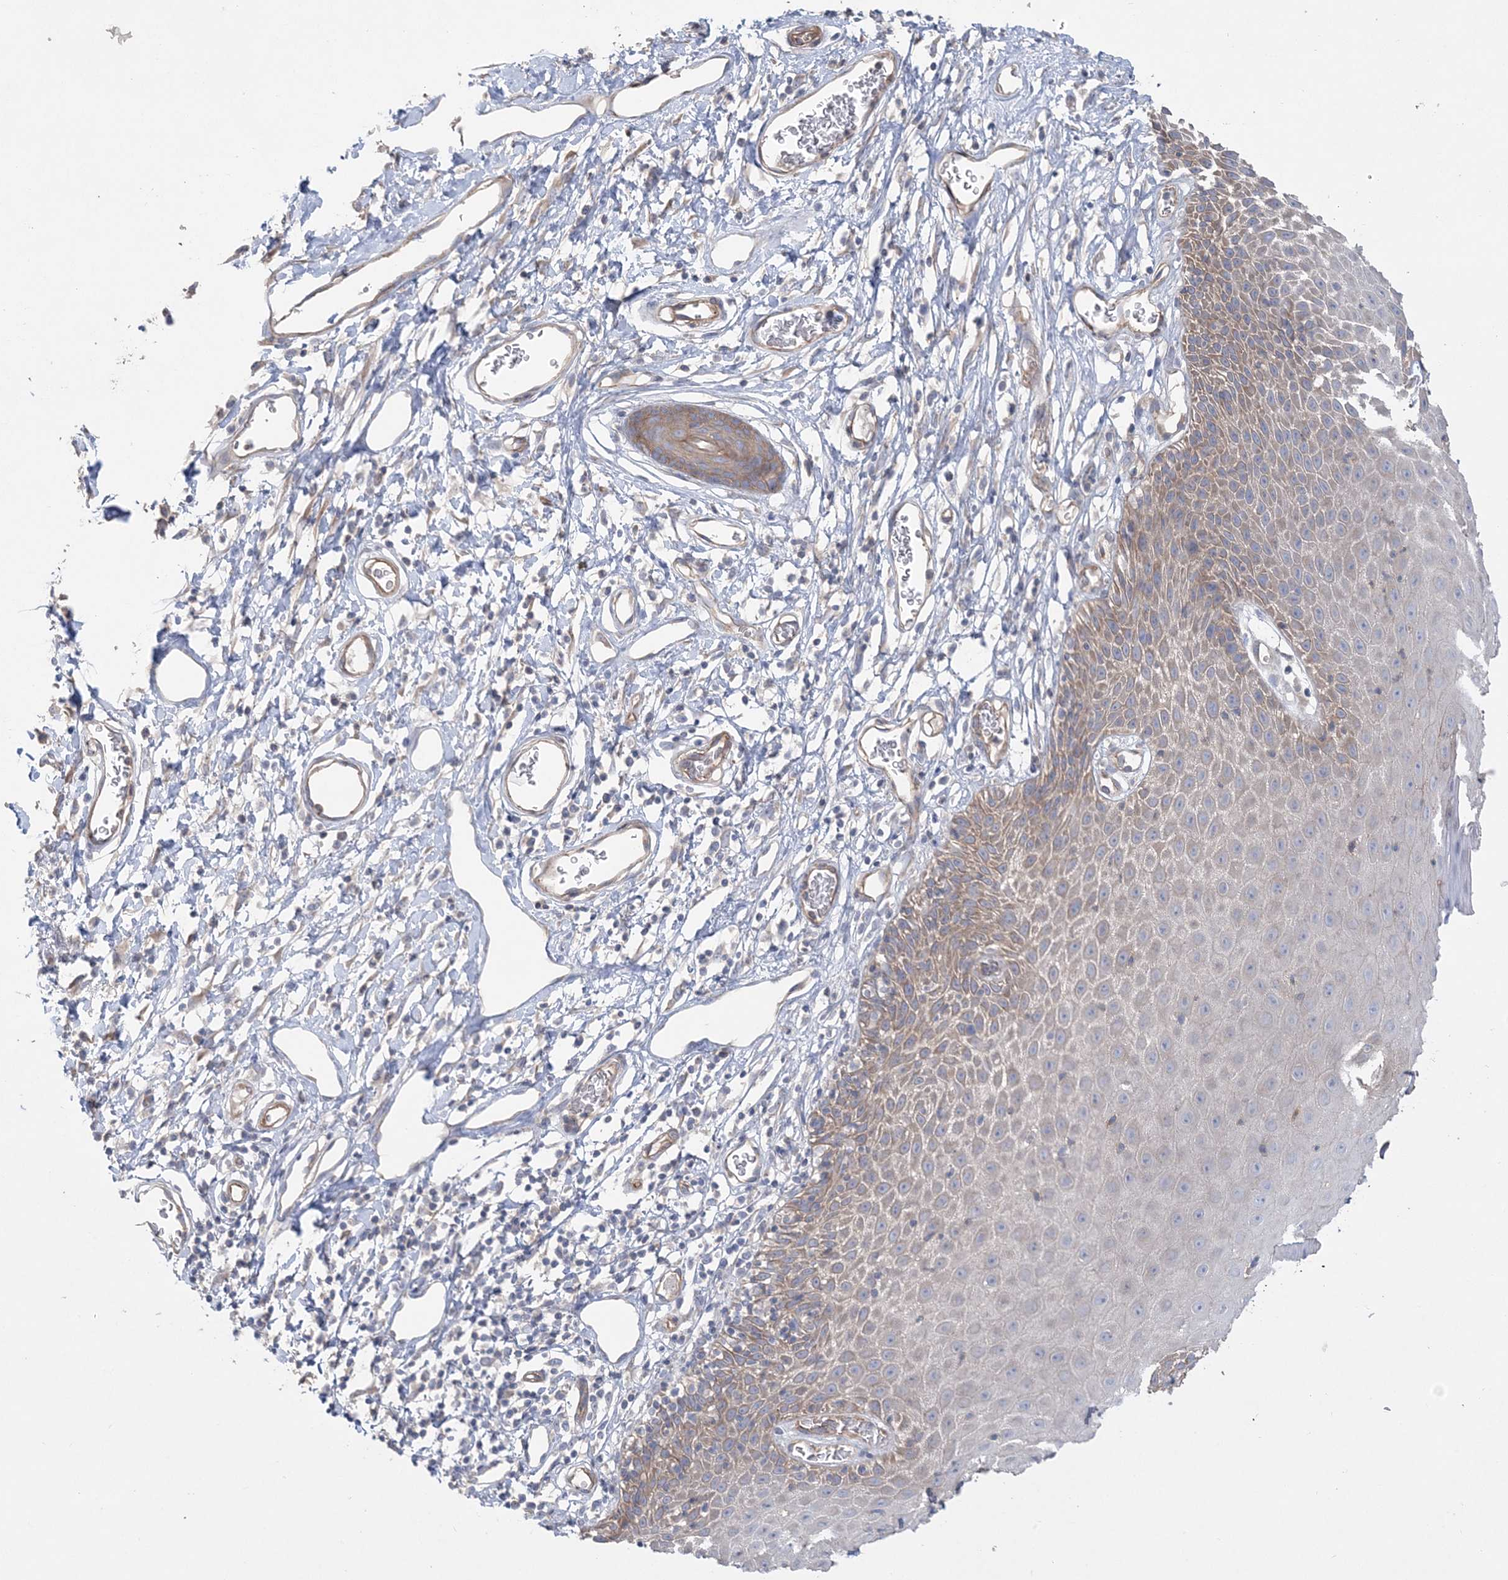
{"staining": {"intensity": "moderate", "quantity": "25%-75%", "location": "cytoplasmic/membranous"}, "tissue": "skin", "cell_type": "Epidermal cells", "image_type": "normal", "snomed": [{"axis": "morphology", "description": "Normal tissue, NOS"}, {"axis": "topography", "description": "Vulva"}], "caption": "IHC image of benign skin: skin stained using immunohistochemistry reveals medium levels of moderate protein expression localized specifically in the cytoplasmic/membranous of epidermal cells, appearing as a cytoplasmic/membranous brown color.", "gene": "PIGC", "patient": {"sex": "female", "age": 68}}